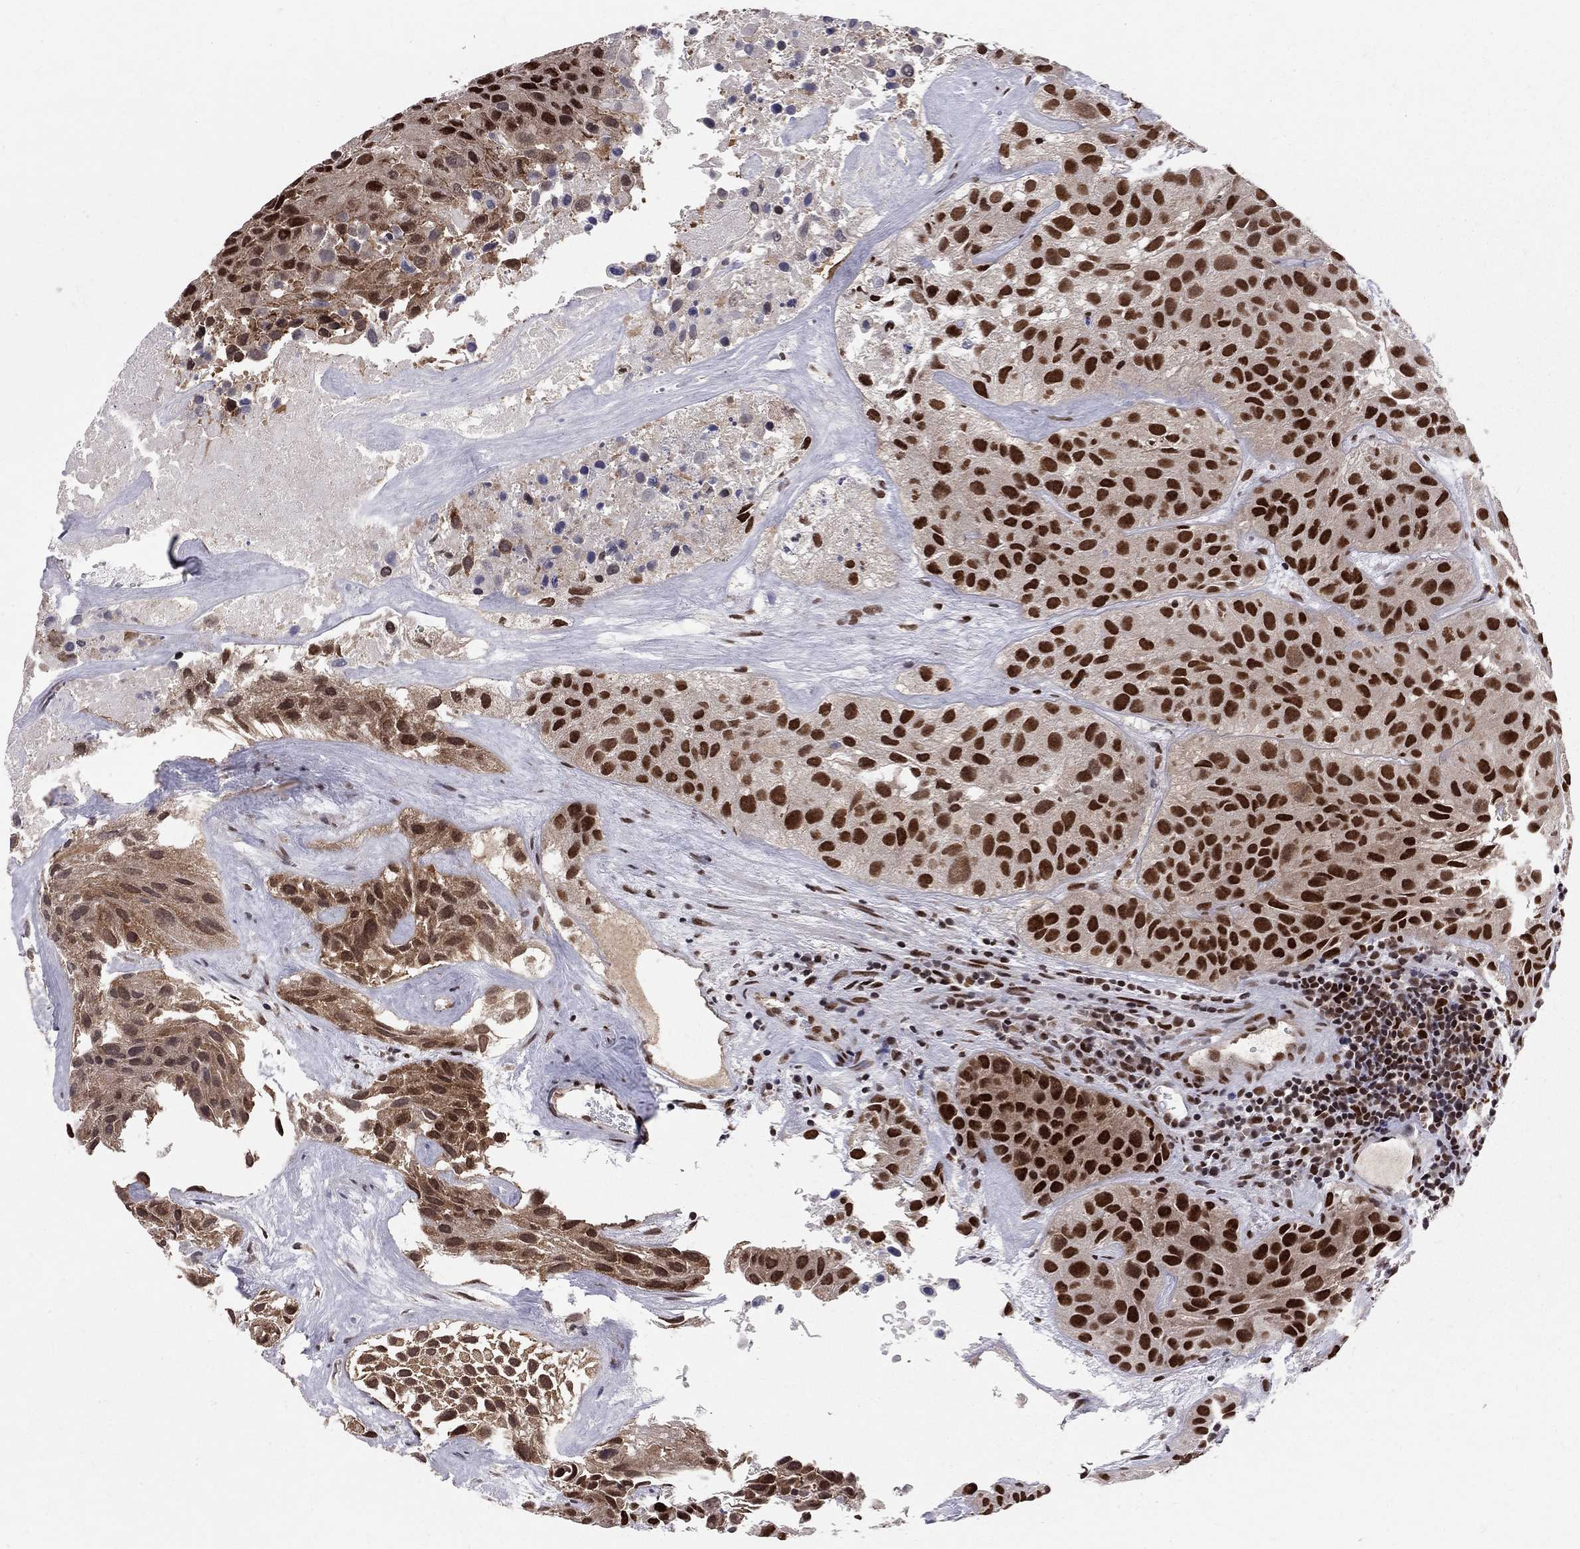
{"staining": {"intensity": "strong", "quantity": ">75%", "location": "nuclear"}, "tissue": "urothelial cancer", "cell_type": "Tumor cells", "image_type": "cancer", "snomed": [{"axis": "morphology", "description": "Urothelial carcinoma, Low grade"}, {"axis": "topography", "description": "Urinary bladder"}], "caption": "IHC staining of urothelial cancer, which exhibits high levels of strong nuclear positivity in approximately >75% of tumor cells indicating strong nuclear protein expression. The staining was performed using DAB (brown) for protein detection and nuclei were counterstained in hematoxylin (blue).", "gene": "SAP30L", "patient": {"sex": "female", "age": 87}}